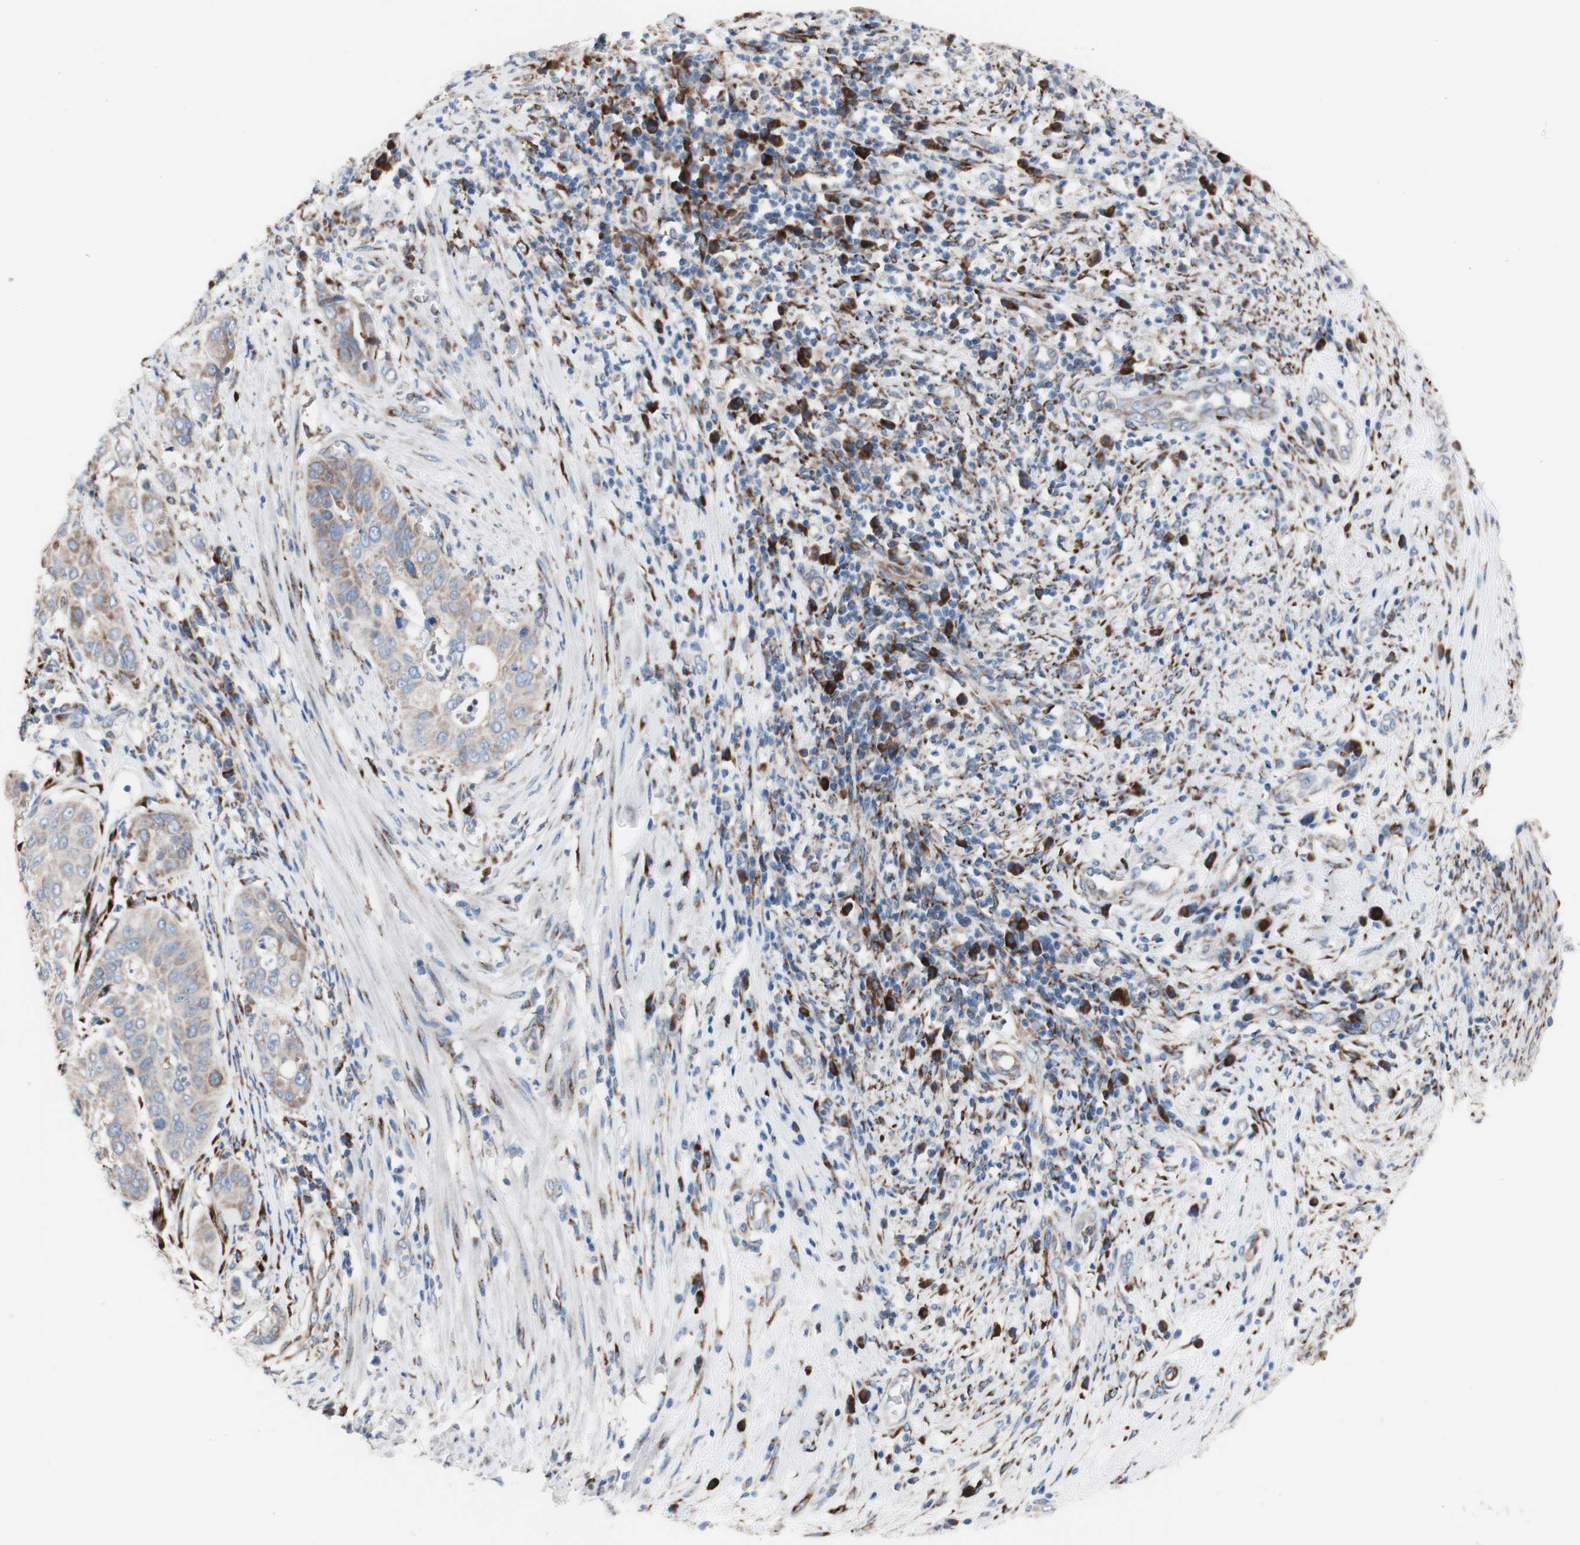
{"staining": {"intensity": "moderate", "quantity": "25%-75%", "location": "cytoplasmic/membranous"}, "tissue": "cervical cancer", "cell_type": "Tumor cells", "image_type": "cancer", "snomed": [{"axis": "morphology", "description": "Normal tissue, NOS"}, {"axis": "morphology", "description": "Squamous cell carcinoma, NOS"}, {"axis": "topography", "description": "Cervix"}], "caption": "Immunohistochemistry of squamous cell carcinoma (cervical) demonstrates medium levels of moderate cytoplasmic/membranous expression in about 25%-75% of tumor cells. Nuclei are stained in blue.", "gene": "AGPAT5", "patient": {"sex": "female", "age": 39}}